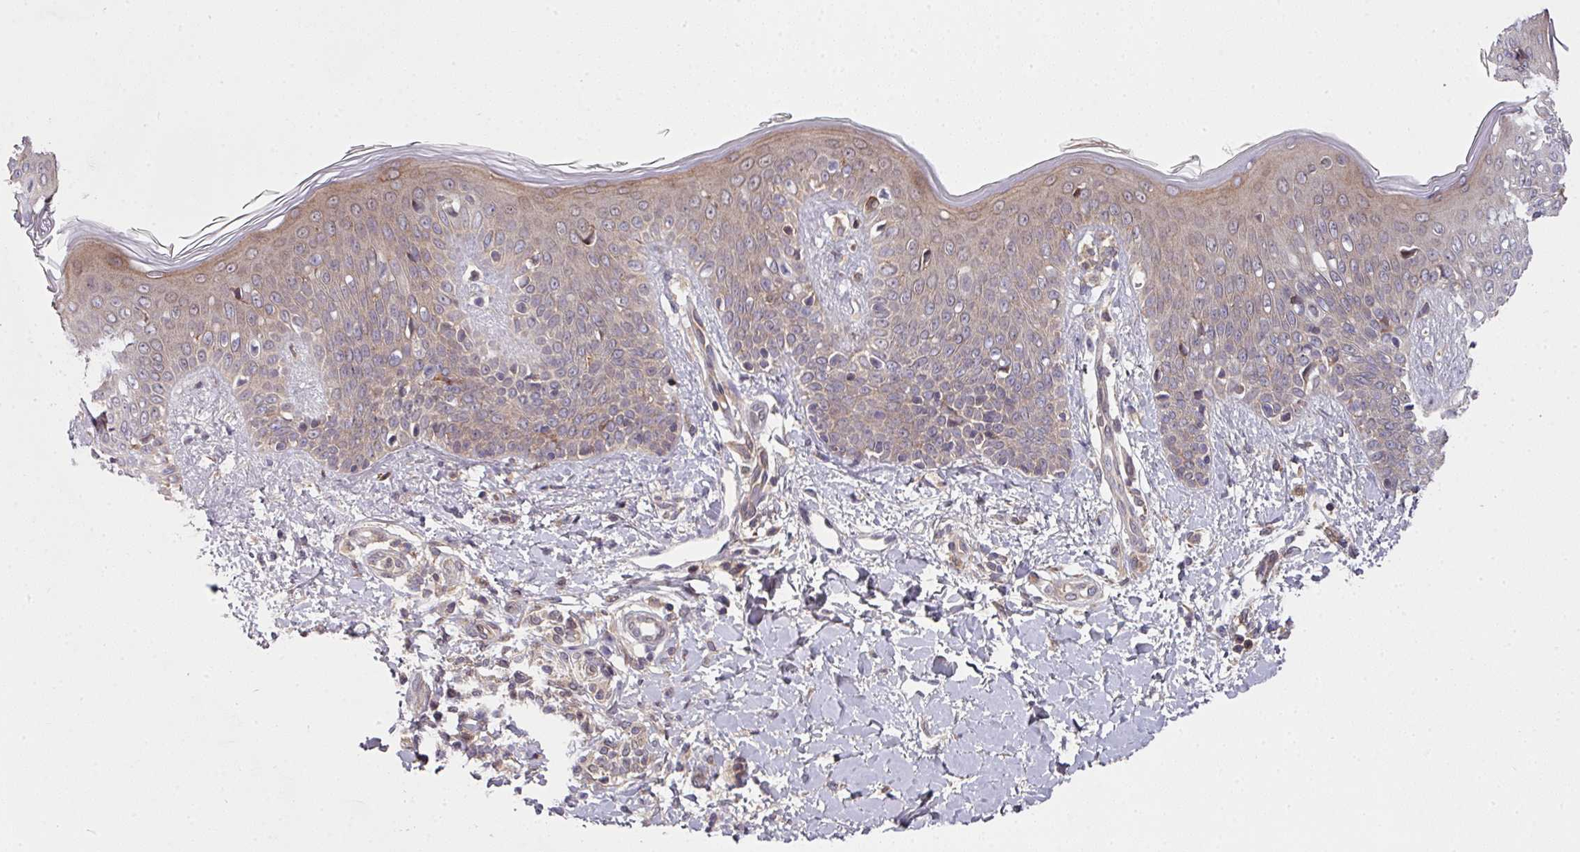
{"staining": {"intensity": "moderate", "quantity": ">75%", "location": "cytoplasmic/membranous"}, "tissue": "skin", "cell_type": "Fibroblasts", "image_type": "normal", "snomed": [{"axis": "morphology", "description": "Normal tissue, NOS"}, {"axis": "topography", "description": "Skin"}], "caption": "The photomicrograph demonstrates staining of benign skin, revealing moderate cytoplasmic/membranous protein staining (brown color) within fibroblasts.", "gene": "CAMLG", "patient": {"sex": "male", "age": 16}}